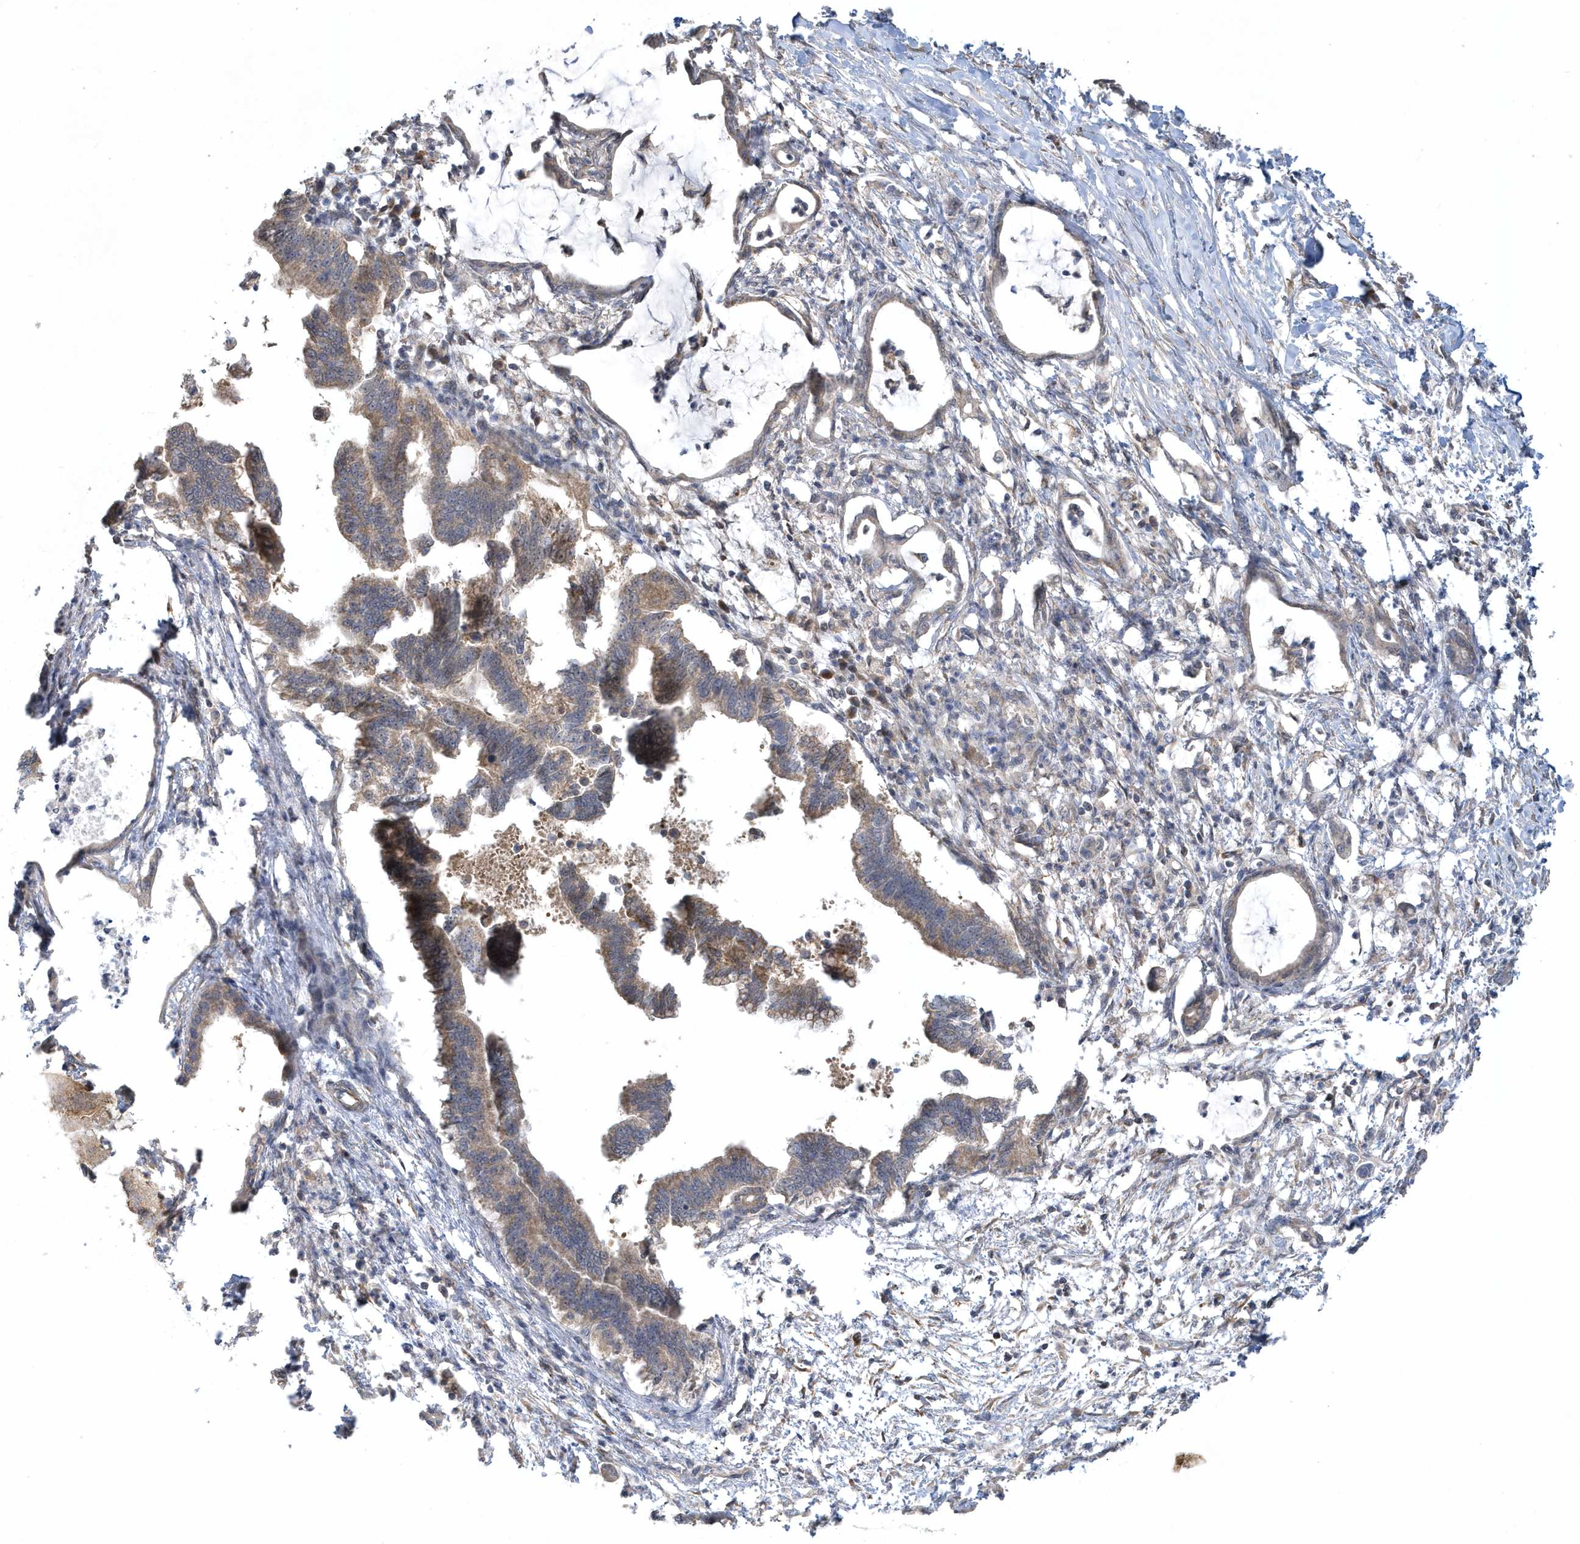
{"staining": {"intensity": "weak", "quantity": "25%-75%", "location": "cytoplasmic/membranous"}, "tissue": "pancreatic cancer", "cell_type": "Tumor cells", "image_type": "cancer", "snomed": [{"axis": "morphology", "description": "Adenocarcinoma, NOS"}, {"axis": "topography", "description": "Pancreas"}], "caption": "A low amount of weak cytoplasmic/membranous positivity is seen in approximately 25%-75% of tumor cells in pancreatic adenocarcinoma tissue. The staining is performed using DAB brown chromogen to label protein expression. The nuclei are counter-stained blue using hematoxylin.", "gene": "THG1L", "patient": {"sex": "female", "age": 55}}